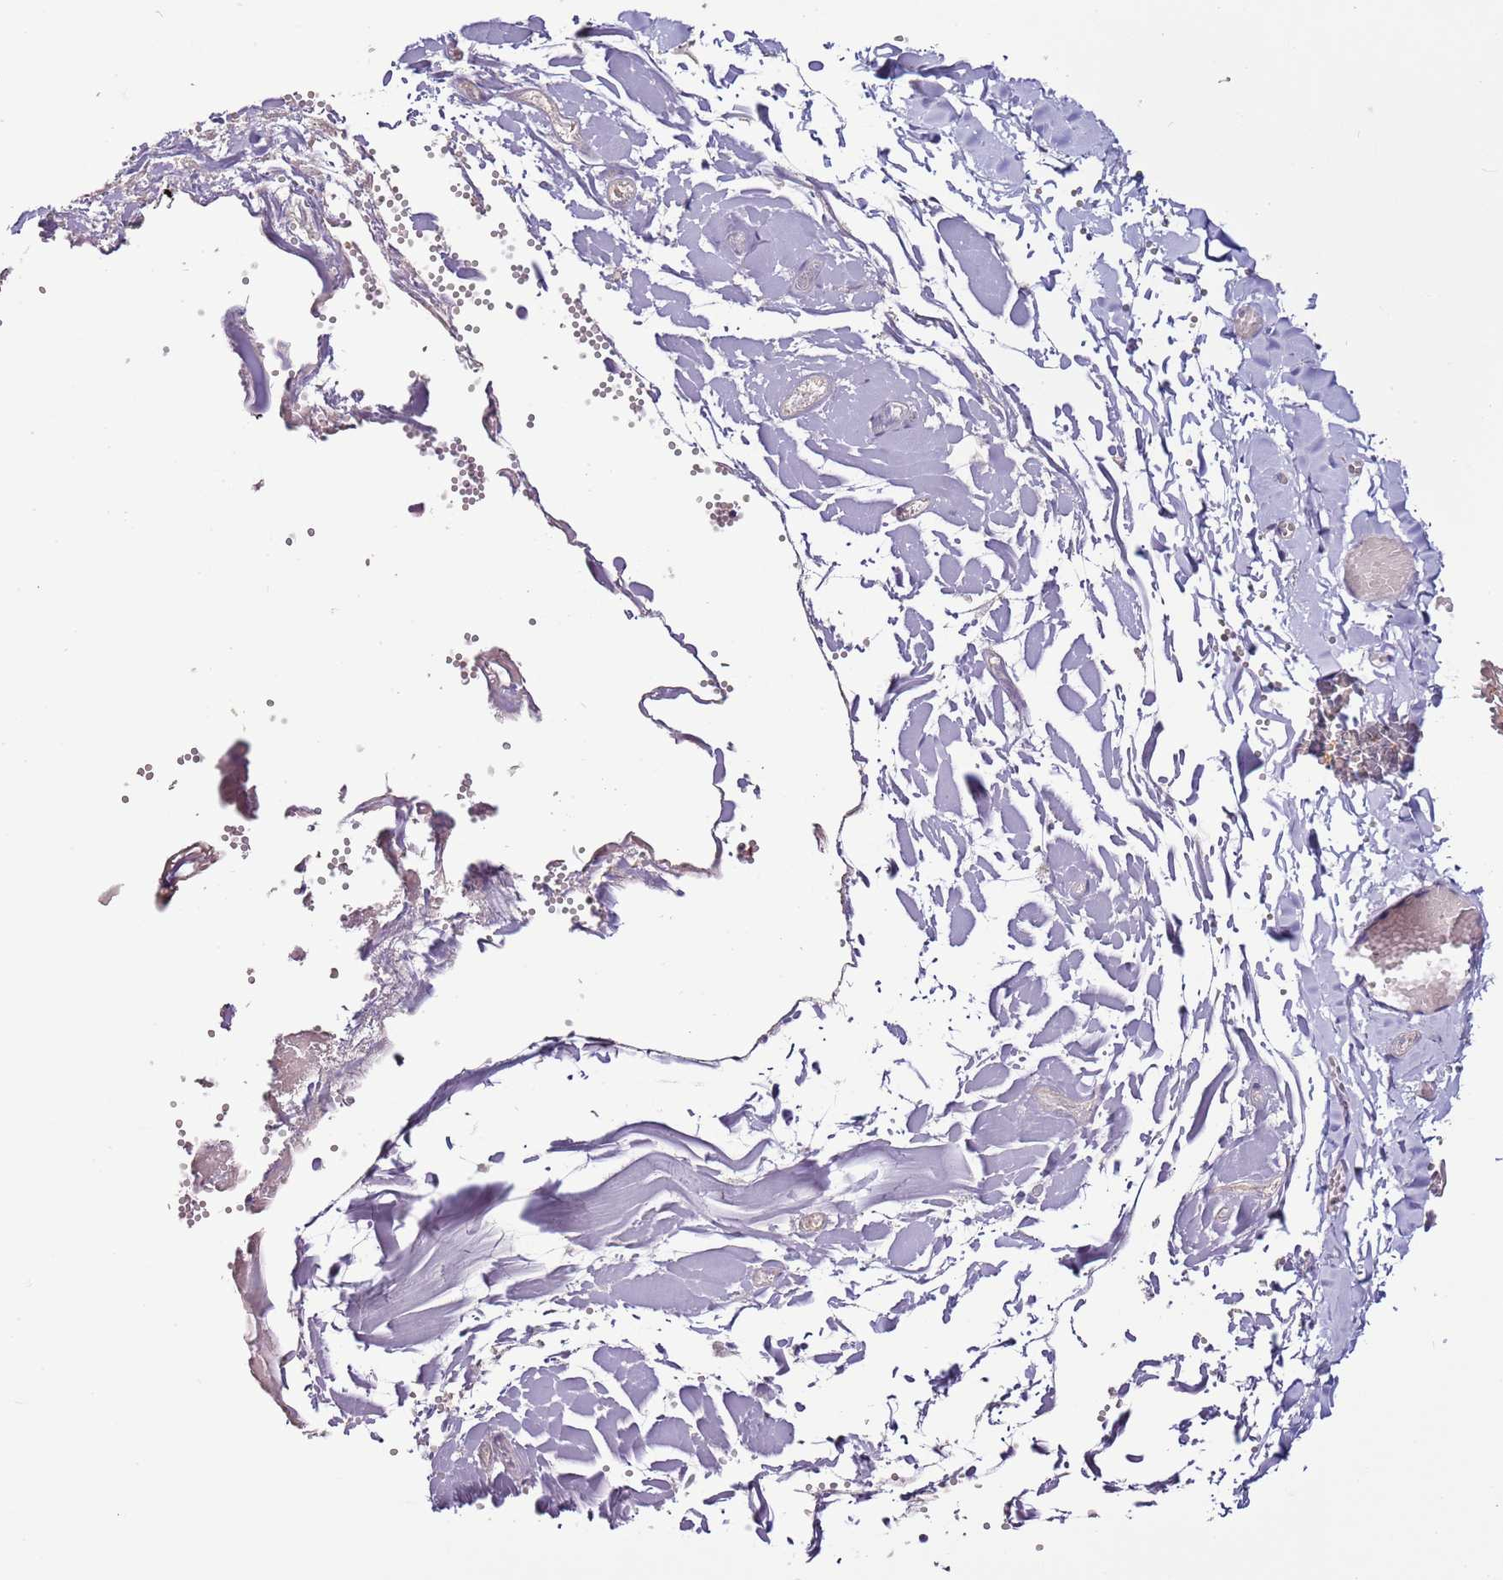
{"staining": {"intensity": "negative", "quantity": "none", "location": "none"}, "tissue": "adipose tissue", "cell_type": "Adipocytes", "image_type": "normal", "snomed": [{"axis": "morphology", "description": "Normal tissue, NOS"}, {"axis": "topography", "description": "Gallbladder"}, {"axis": "topography", "description": "Peripheral nerve tissue"}], "caption": "IHC of unremarkable human adipose tissue displays no staining in adipocytes.", "gene": "FAM20A", "patient": {"sex": "male", "age": 38}}